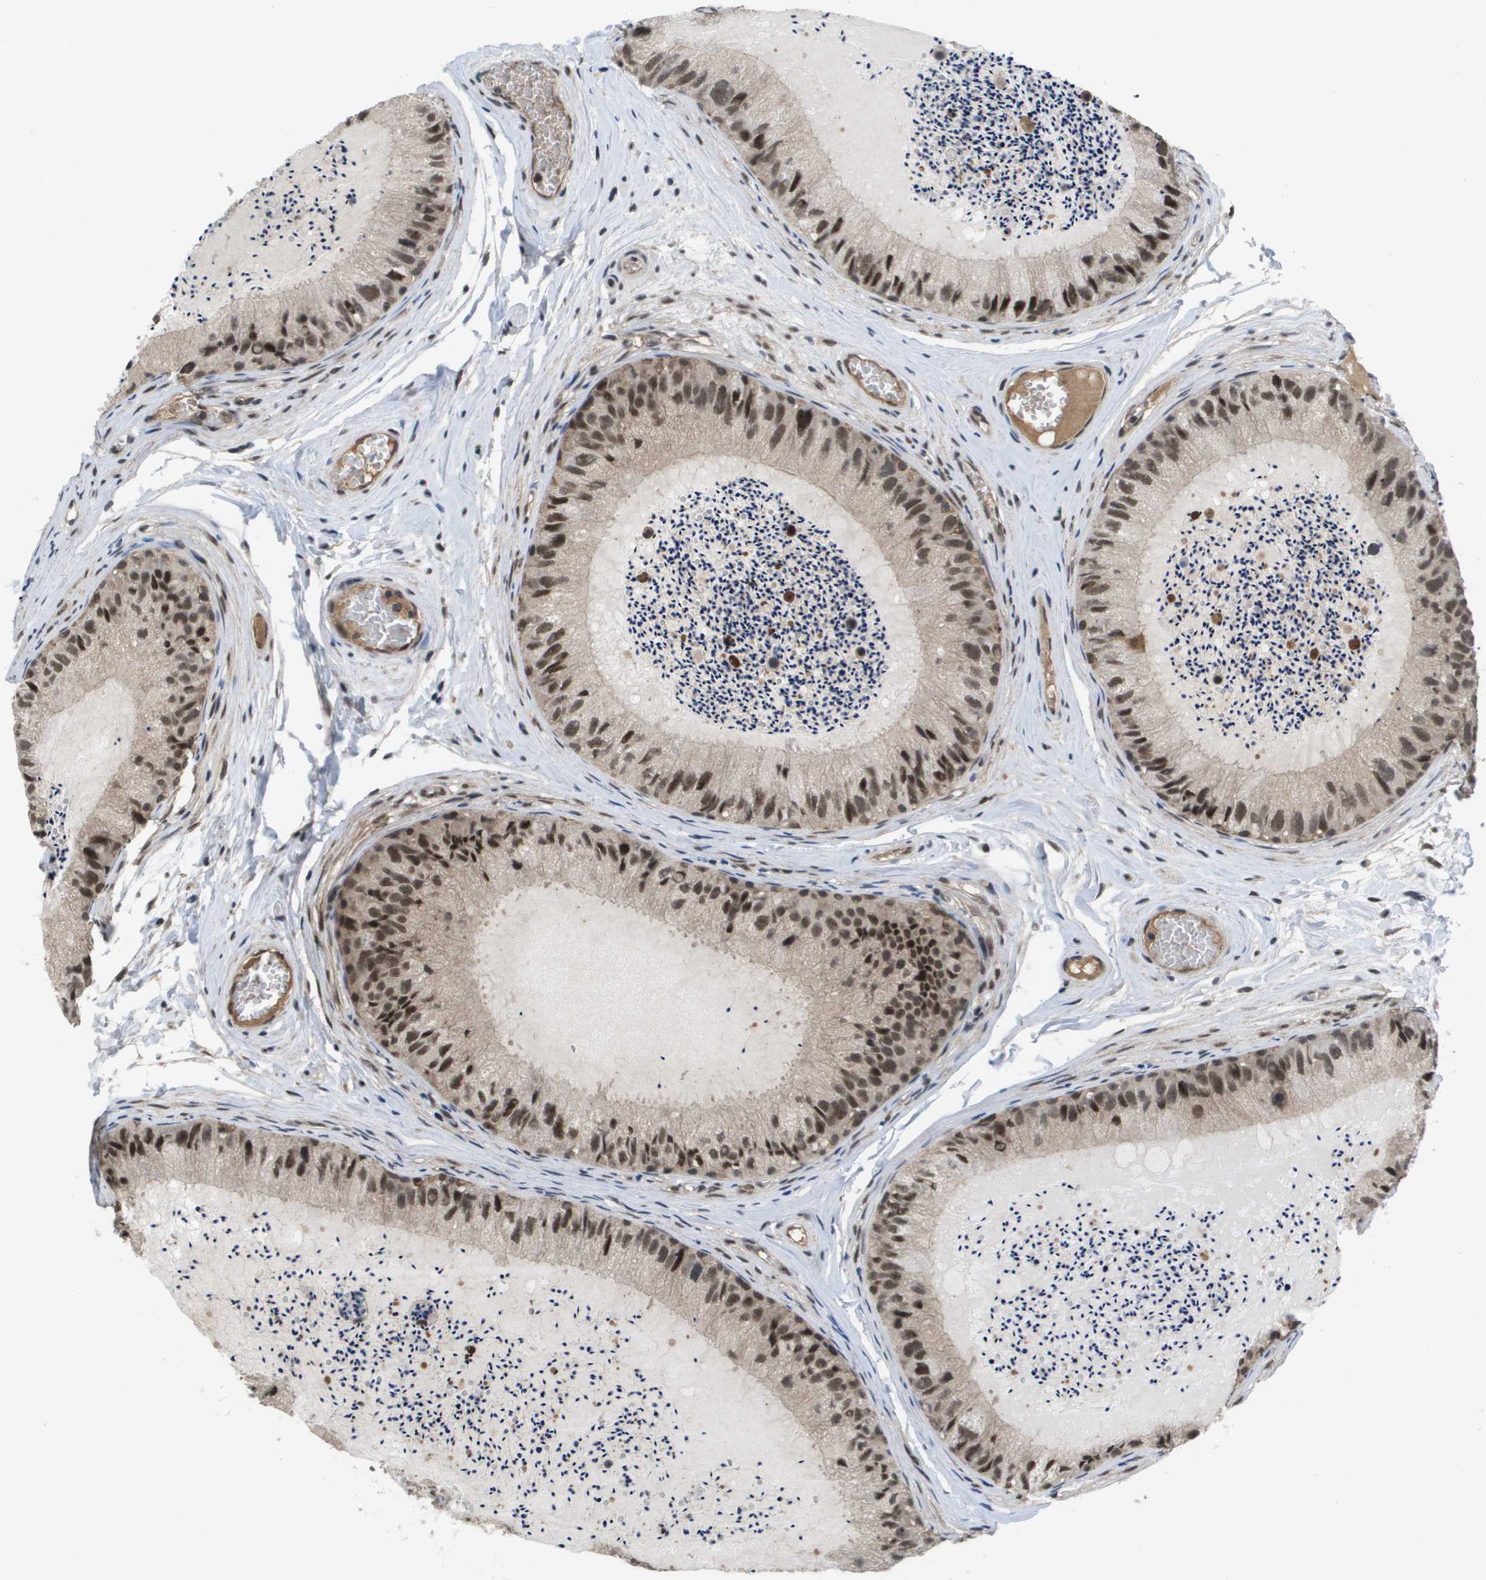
{"staining": {"intensity": "strong", "quantity": ">75%", "location": "cytoplasmic/membranous,nuclear"}, "tissue": "epididymis", "cell_type": "Glandular cells", "image_type": "normal", "snomed": [{"axis": "morphology", "description": "Normal tissue, NOS"}, {"axis": "topography", "description": "Epididymis"}], "caption": "IHC of unremarkable epididymis reveals high levels of strong cytoplasmic/membranous,nuclear positivity in about >75% of glandular cells.", "gene": "AMBRA1", "patient": {"sex": "male", "age": 31}}